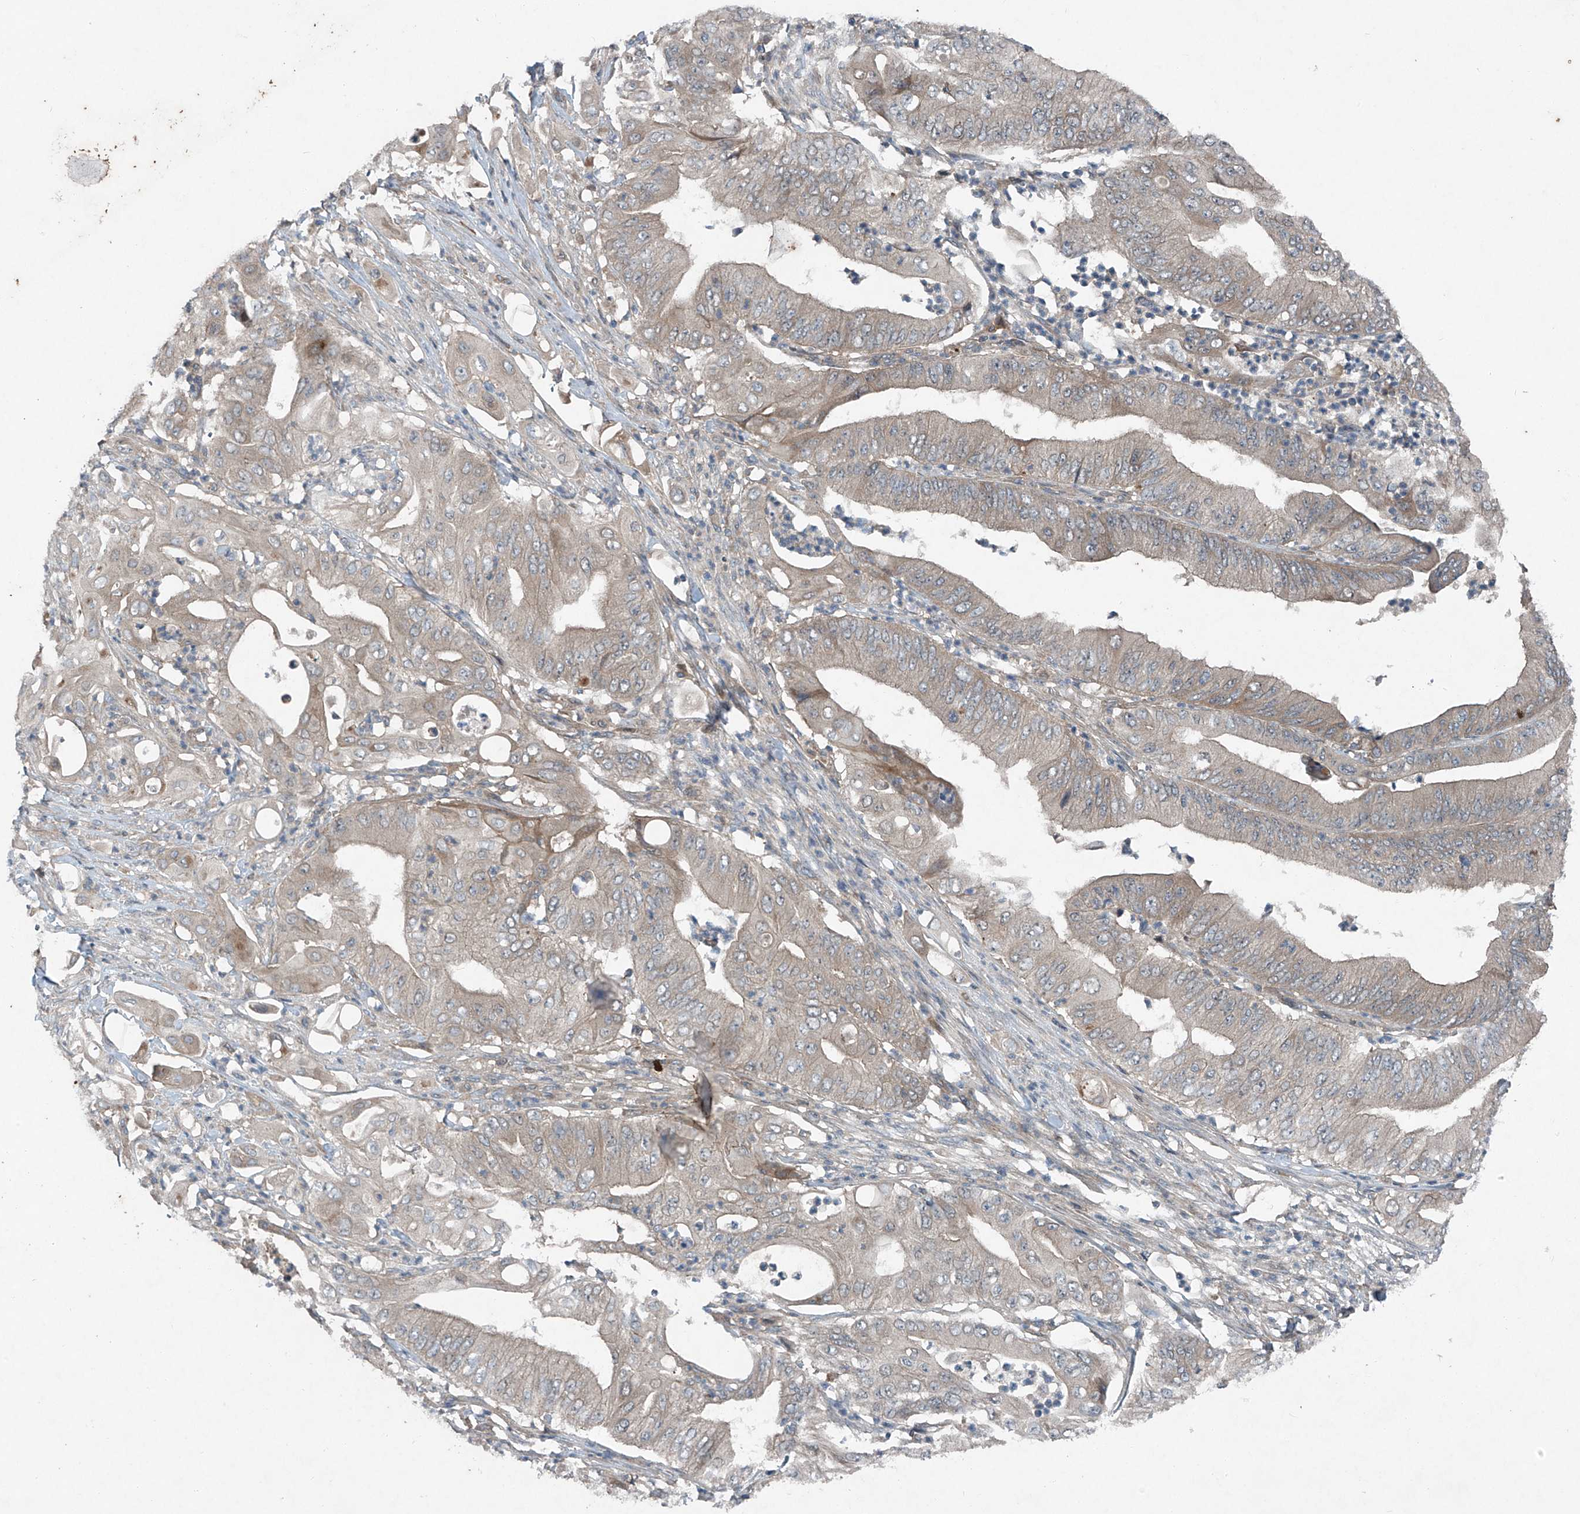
{"staining": {"intensity": "moderate", "quantity": "<25%", "location": "cytoplasmic/membranous"}, "tissue": "pancreatic cancer", "cell_type": "Tumor cells", "image_type": "cancer", "snomed": [{"axis": "morphology", "description": "Adenocarcinoma, NOS"}, {"axis": "topography", "description": "Pancreas"}], "caption": "Human pancreatic cancer (adenocarcinoma) stained with a protein marker reveals moderate staining in tumor cells.", "gene": "FOXRED2", "patient": {"sex": "female", "age": 77}}